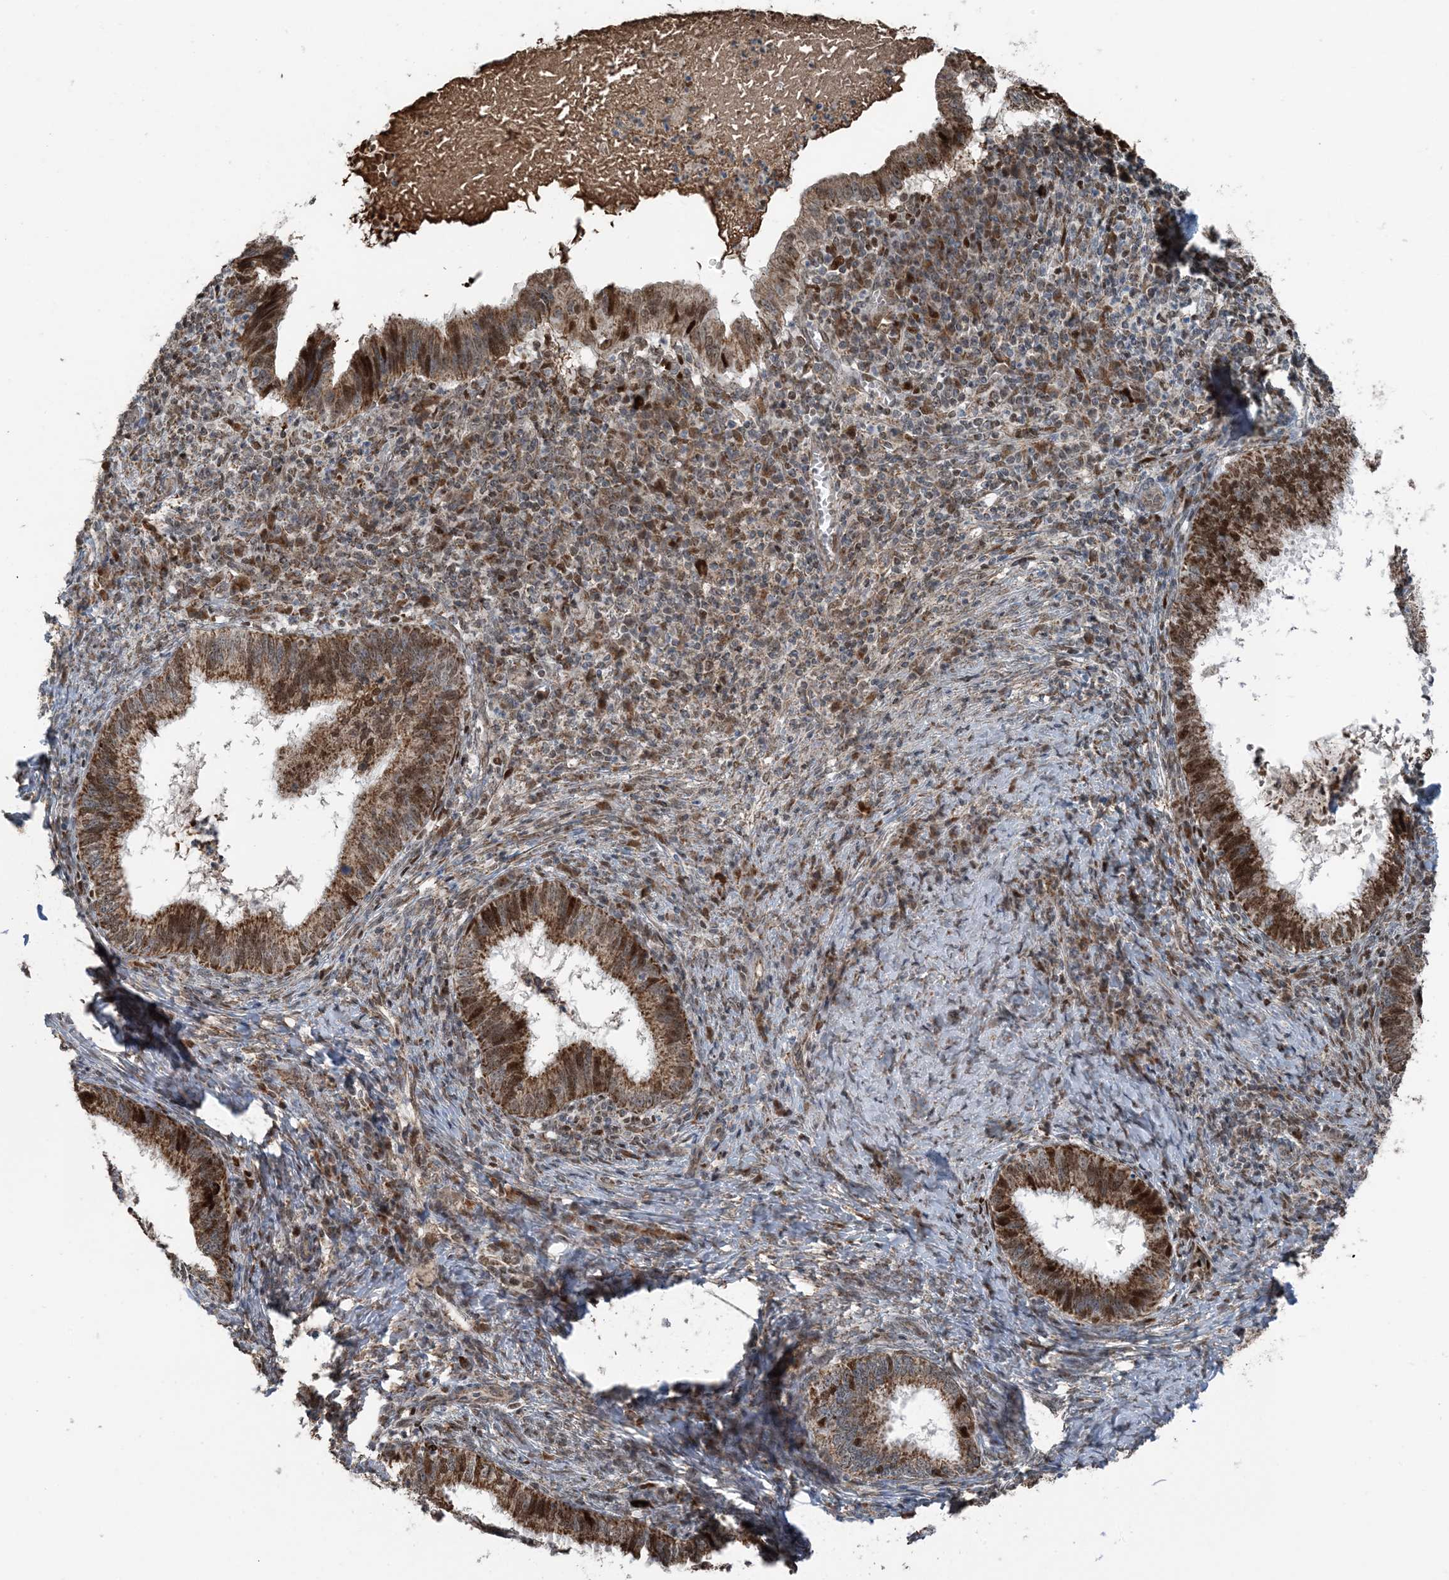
{"staining": {"intensity": "strong", "quantity": ">75%", "location": "cytoplasmic/membranous"}, "tissue": "cervical cancer", "cell_type": "Tumor cells", "image_type": "cancer", "snomed": [{"axis": "morphology", "description": "Adenocarcinoma, NOS"}, {"axis": "topography", "description": "Cervix"}], "caption": "Tumor cells reveal high levels of strong cytoplasmic/membranous positivity in about >75% of cells in cervical adenocarcinoma.", "gene": "PILRB", "patient": {"sex": "female", "age": 36}}